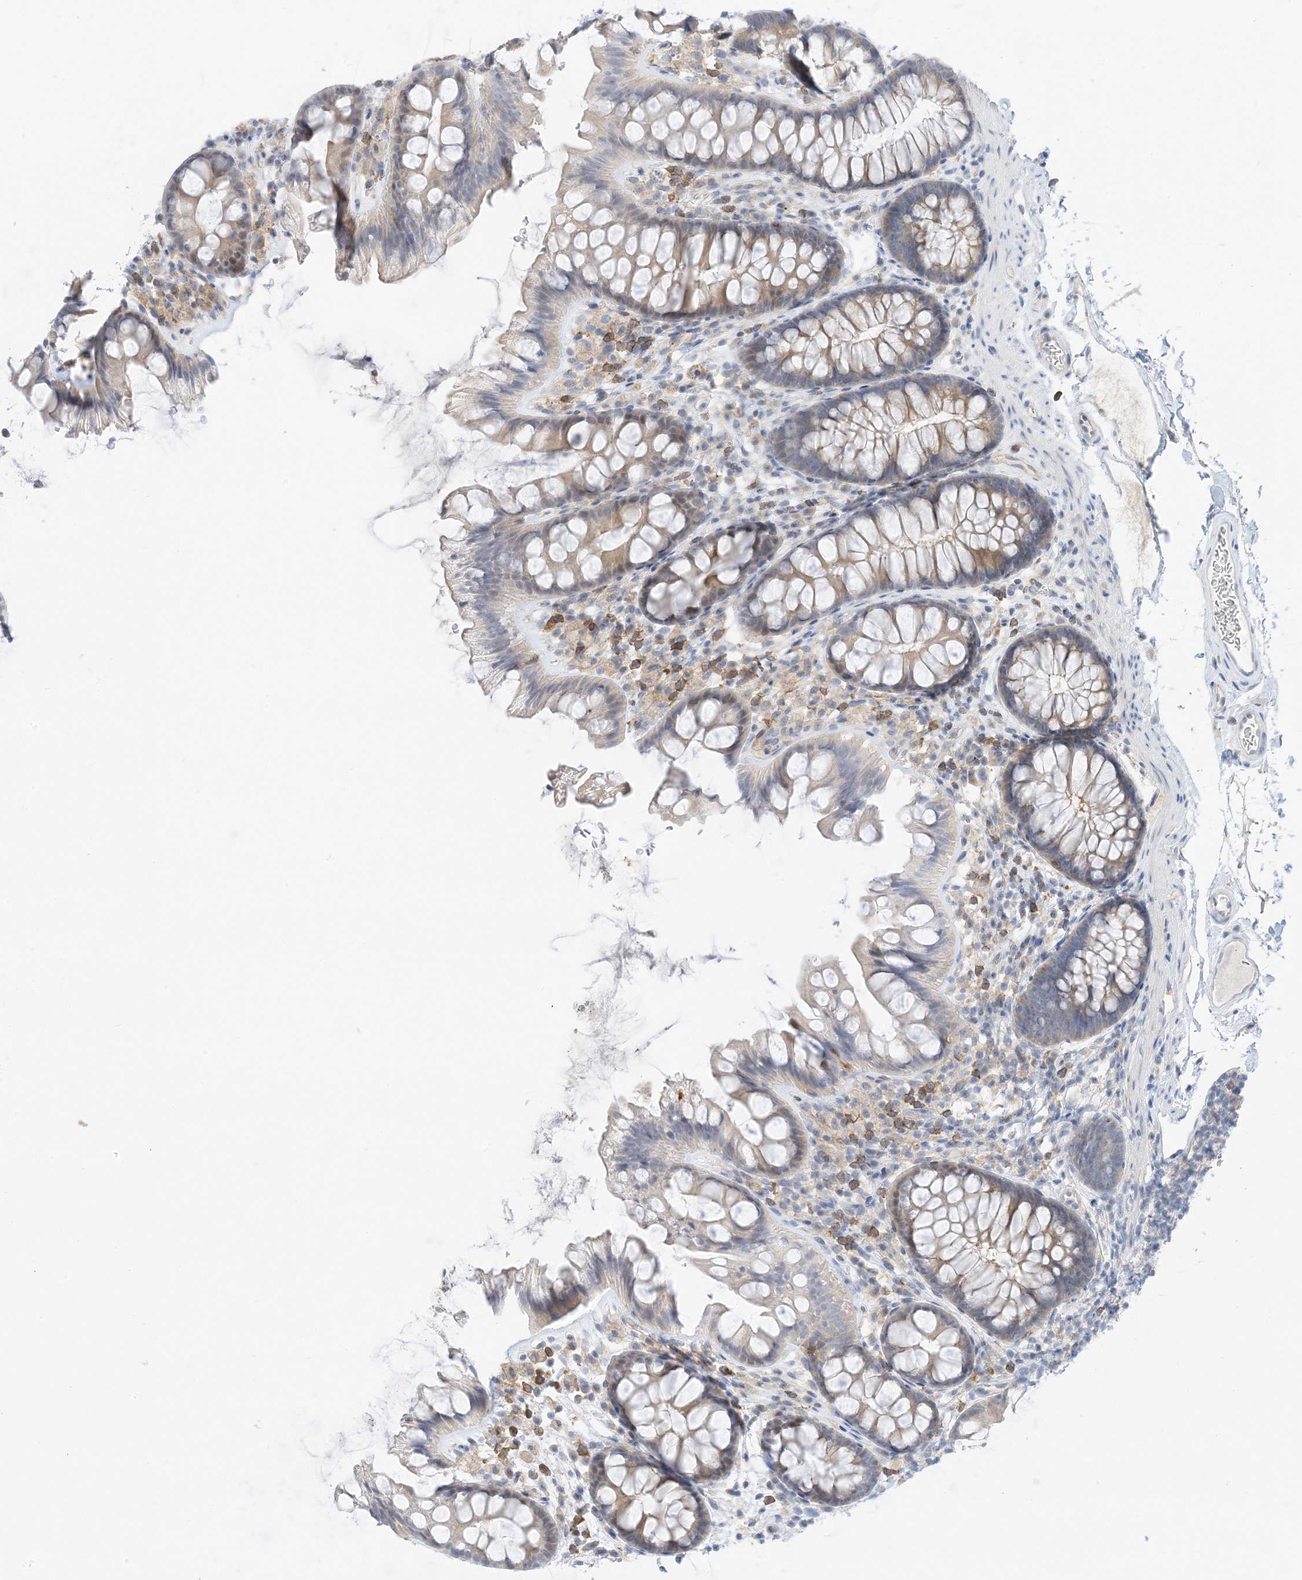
{"staining": {"intensity": "negative", "quantity": "none", "location": "none"}, "tissue": "colon", "cell_type": "Endothelial cells", "image_type": "normal", "snomed": [{"axis": "morphology", "description": "Normal tissue, NOS"}, {"axis": "topography", "description": "Colon"}], "caption": "IHC of unremarkable colon demonstrates no positivity in endothelial cells. The staining is performed using DAB brown chromogen with nuclei counter-stained in using hematoxylin.", "gene": "KIFBP", "patient": {"sex": "female", "age": 62}}